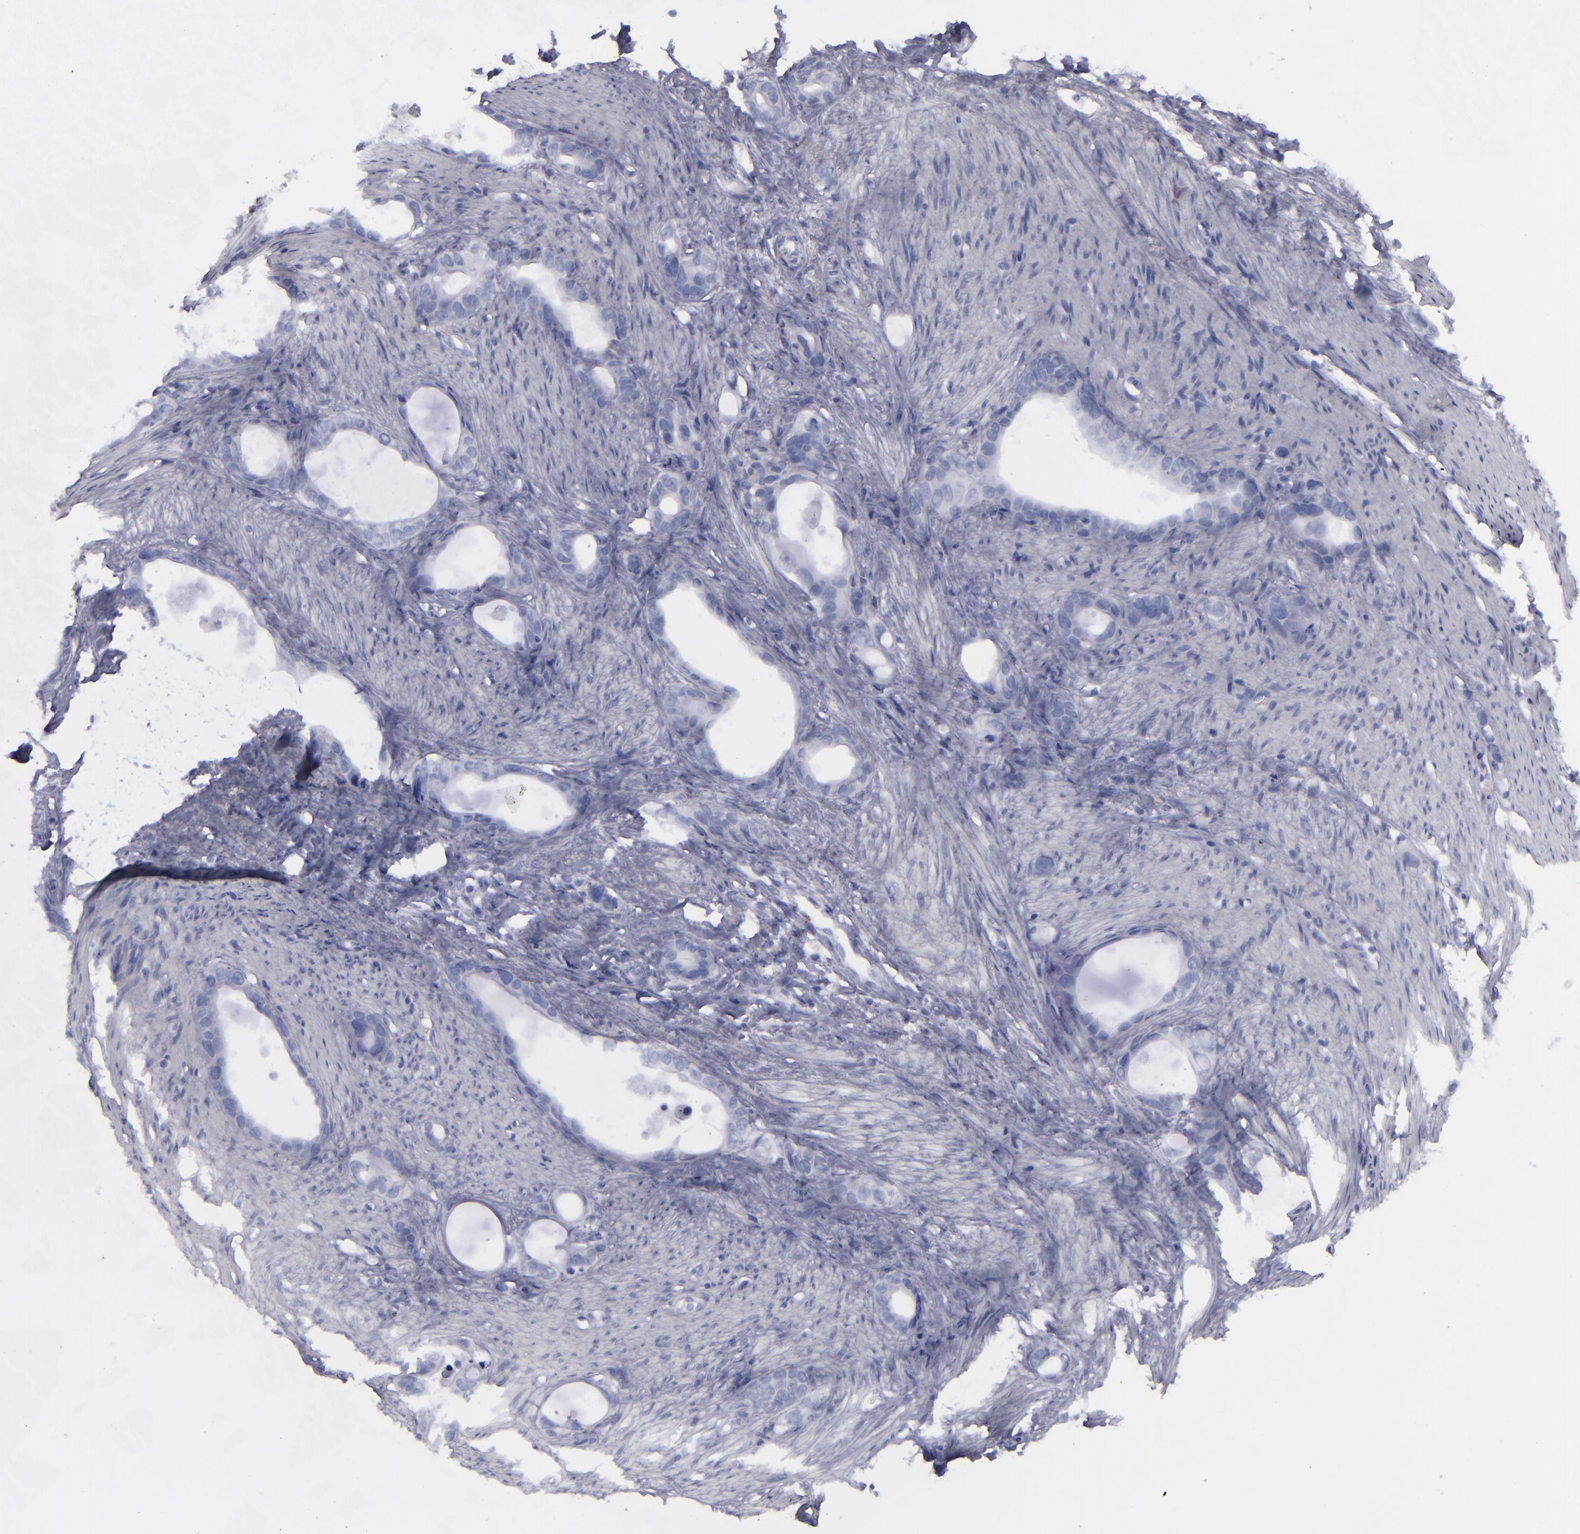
{"staining": {"intensity": "negative", "quantity": "none", "location": "none"}, "tissue": "stomach cancer", "cell_type": "Tumor cells", "image_type": "cancer", "snomed": [{"axis": "morphology", "description": "Adenocarcinoma, NOS"}, {"axis": "topography", "description": "Stomach"}], "caption": "DAB immunohistochemical staining of human stomach cancer shows no significant staining in tumor cells.", "gene": "CD22", "patient": {"sex": "female", "age": 75}}